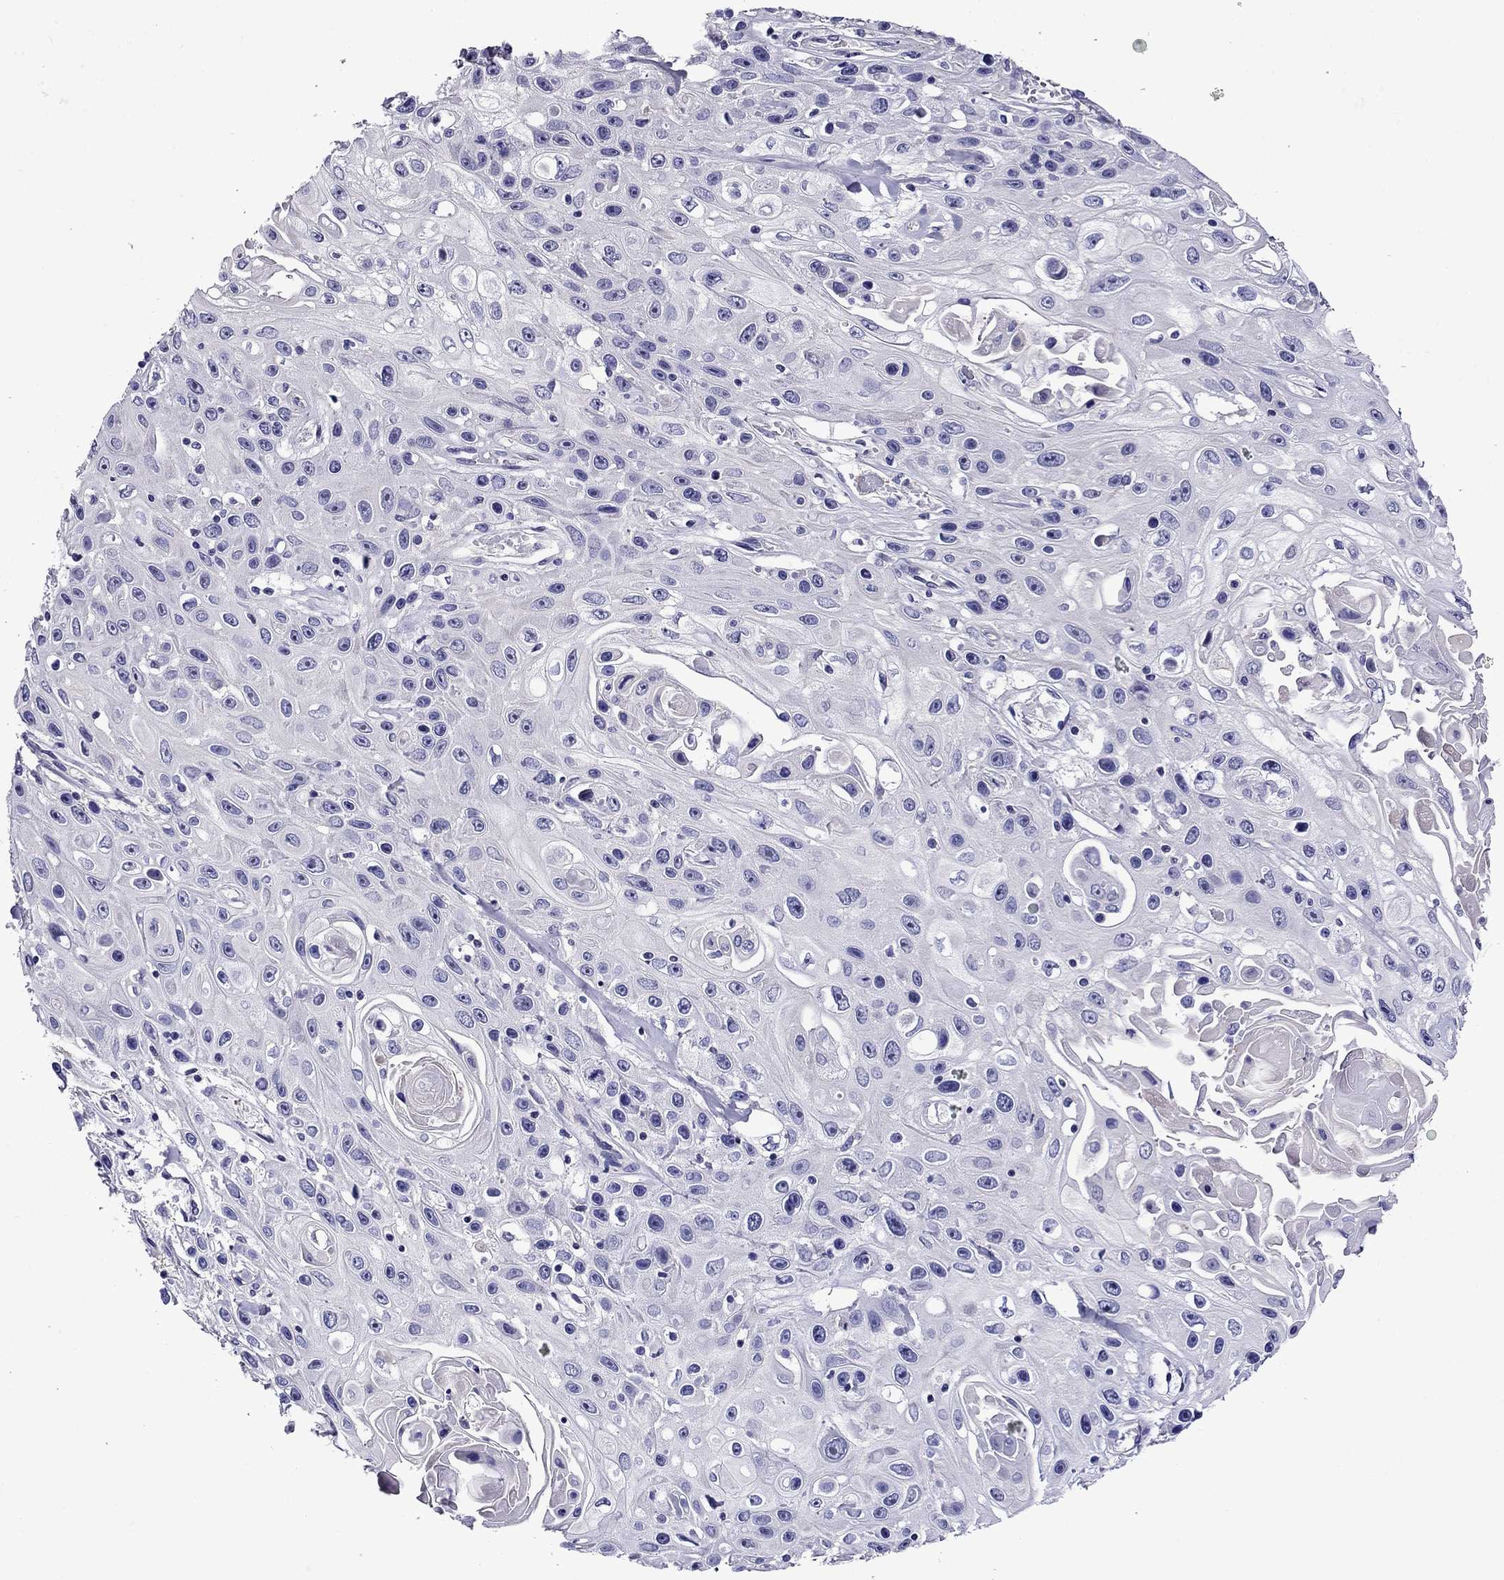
{"staining": {"intensity": "negative", "quantity": "none", "location": "none"}, "tissue": "skin cancer", "cell_type": "Tumor cells", "image_type": "cancer", "snomed": [{"axis": "morphology", "description": "Squamous cell carcinoma, NOS"}, {"axis": "topography", "description": "Skin"}], "caption": "Immunohistochemical staining of human skin cancer displays no significant expression in tumor cells.", "gene": "SCG2", "patient": {"sex": "male", "age": 82}}